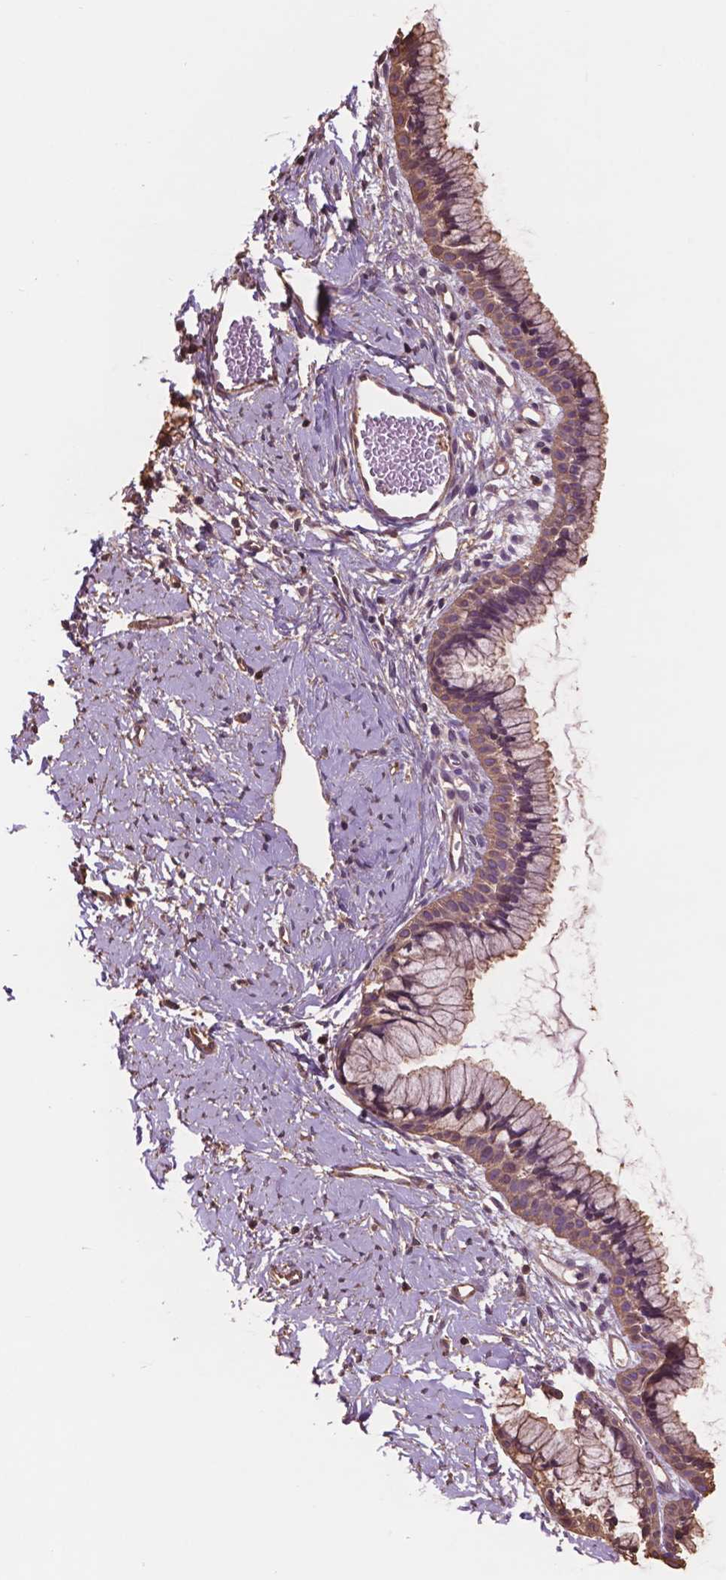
{"staining": {"intensity": "moderate", "quantity": ">75%", "location": "cytoplasmic/membranous"}, "tissue": "cervix", "cell_type": "Glandular cells", "image_type": "normal", "snomed": [{"axis": "morphology", "description": "Normal tissue, NOS"}, {"axis": "topography", "description": "Cervix"}], "caption": "Protein expression analysis of benign human cervix reveals moderate cytoplasmic/membranous positivity in about >75% of glandular cells.", "gene": "NIPA2", "patient": {"sex": "female", "age": 40}}